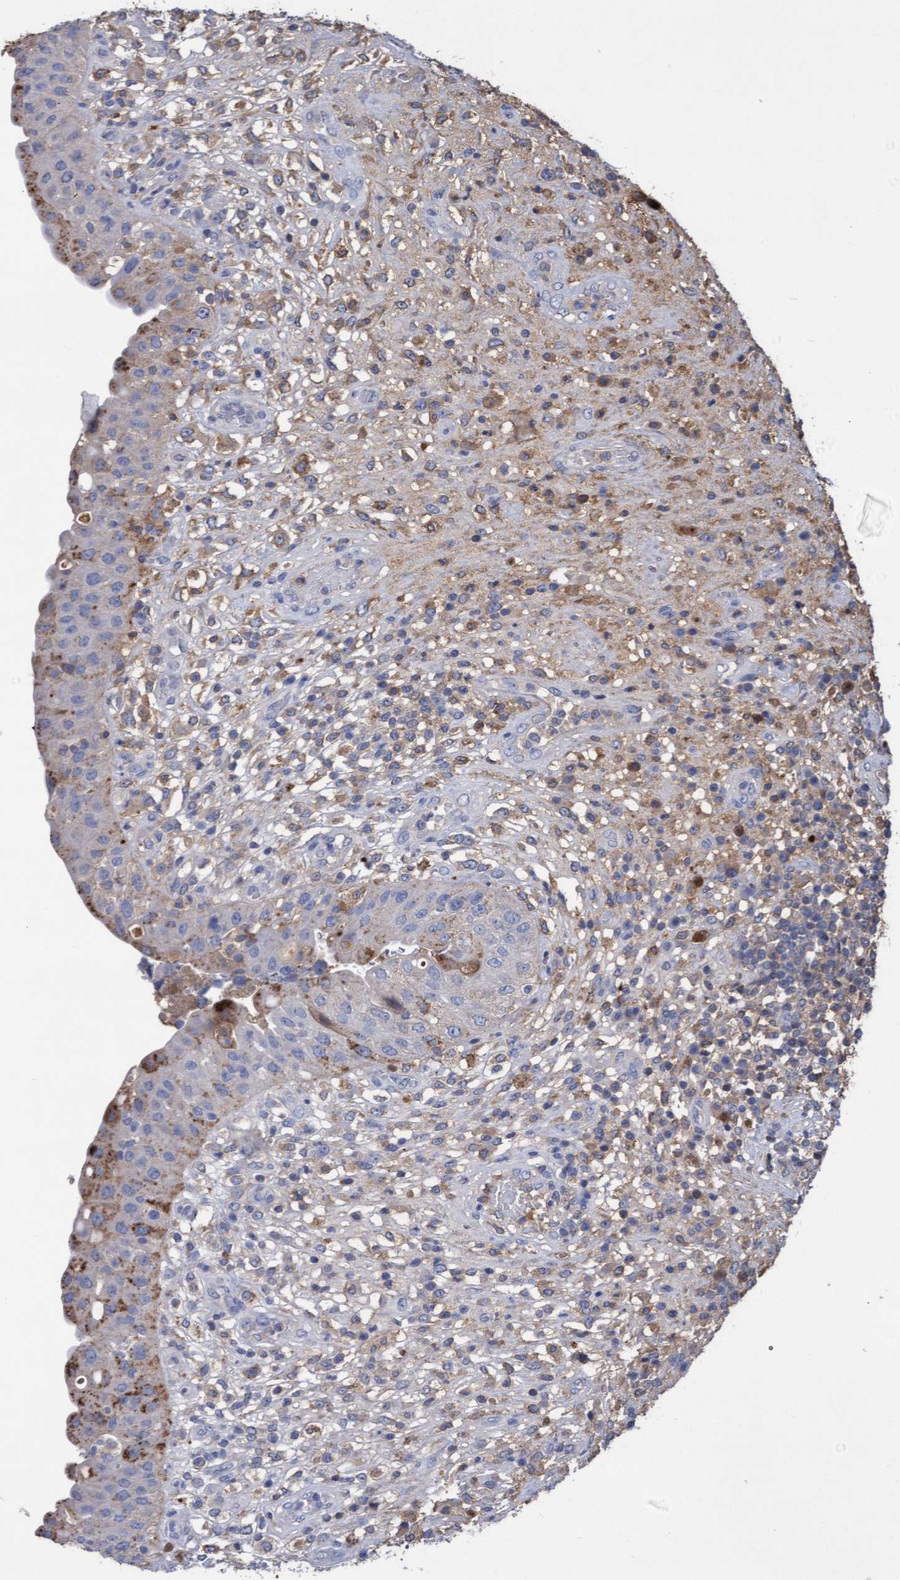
{"staining": {"intensity": "weak", "quantity": "<25%", "location": "cytoplasmic/membranous"}, "tissue": "urinary bladder", "cell_type": "Urothelial cells", "image_type": "normal", "snomed": [{"axis": "morphology", "description": "Normal tissue, NOS"}, {"axis": "topography", "description": "Urinary bladder"}], "caption": "A high-resolution histopathology image shows immunohistochemistry (IHC) staining of unremarkable urinary bladder, which reveals no significant staining in urothelial cells. Nuclei are stained in blue.", "gene": "GPR39", "patient": {"sex": "female", "age": 62}}